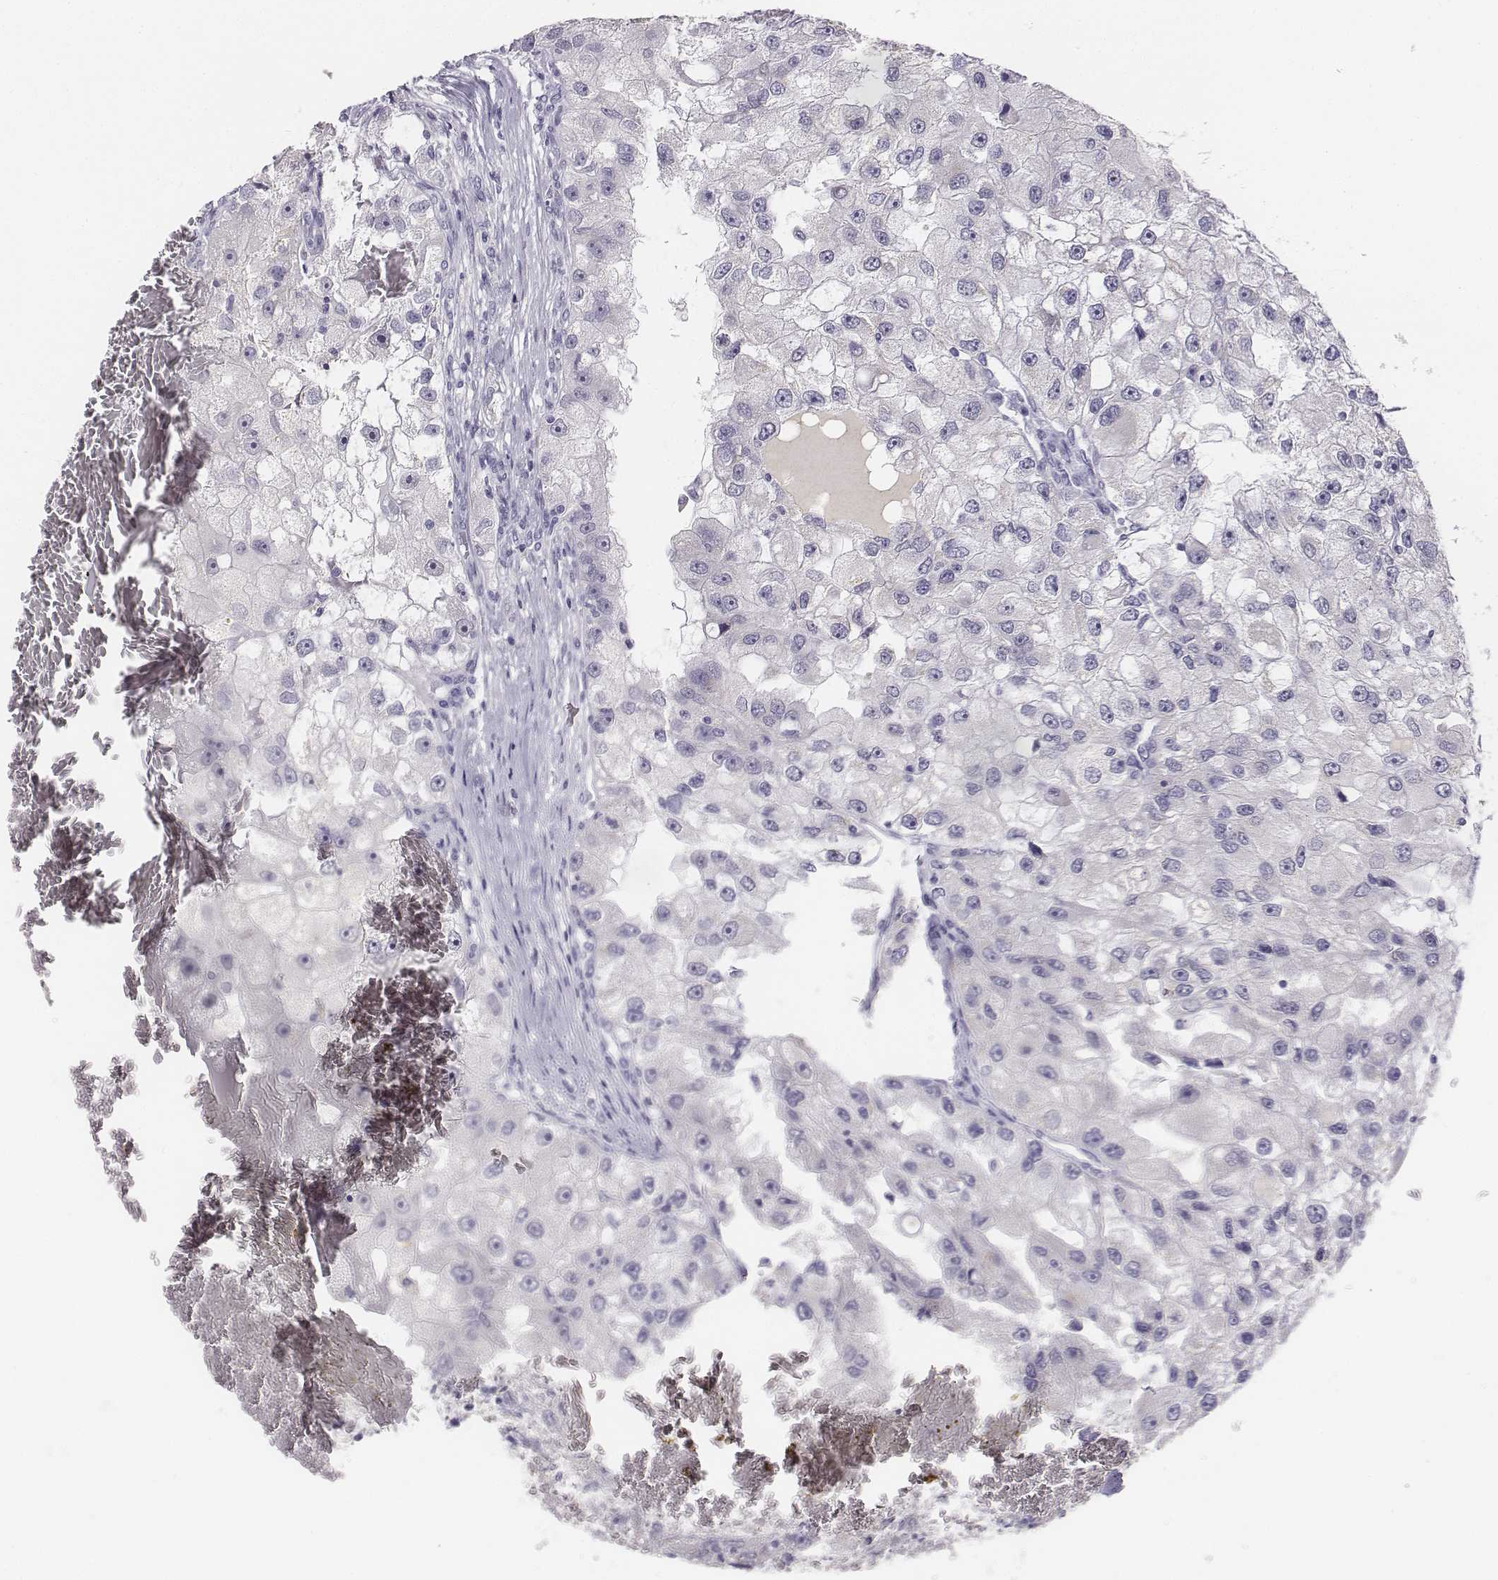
{"staining": {"intensity": "negative", "quantity": "none", "location": "none"}, "tissue": "renal cancer", "cell_type": "Tumor cells", "image_type": "cancer", "snomed": [{"axis": "morphology", "description": "Adenocarcinoma, NOS"}, {"axis": "topography", "description": "Kidney"}], "caption": "The micrograph demonstrates no staining of tumor cells in renal adenocarcinoma.", "gene": "UCN2", "patient": {"sex": "male", "age": 63}}